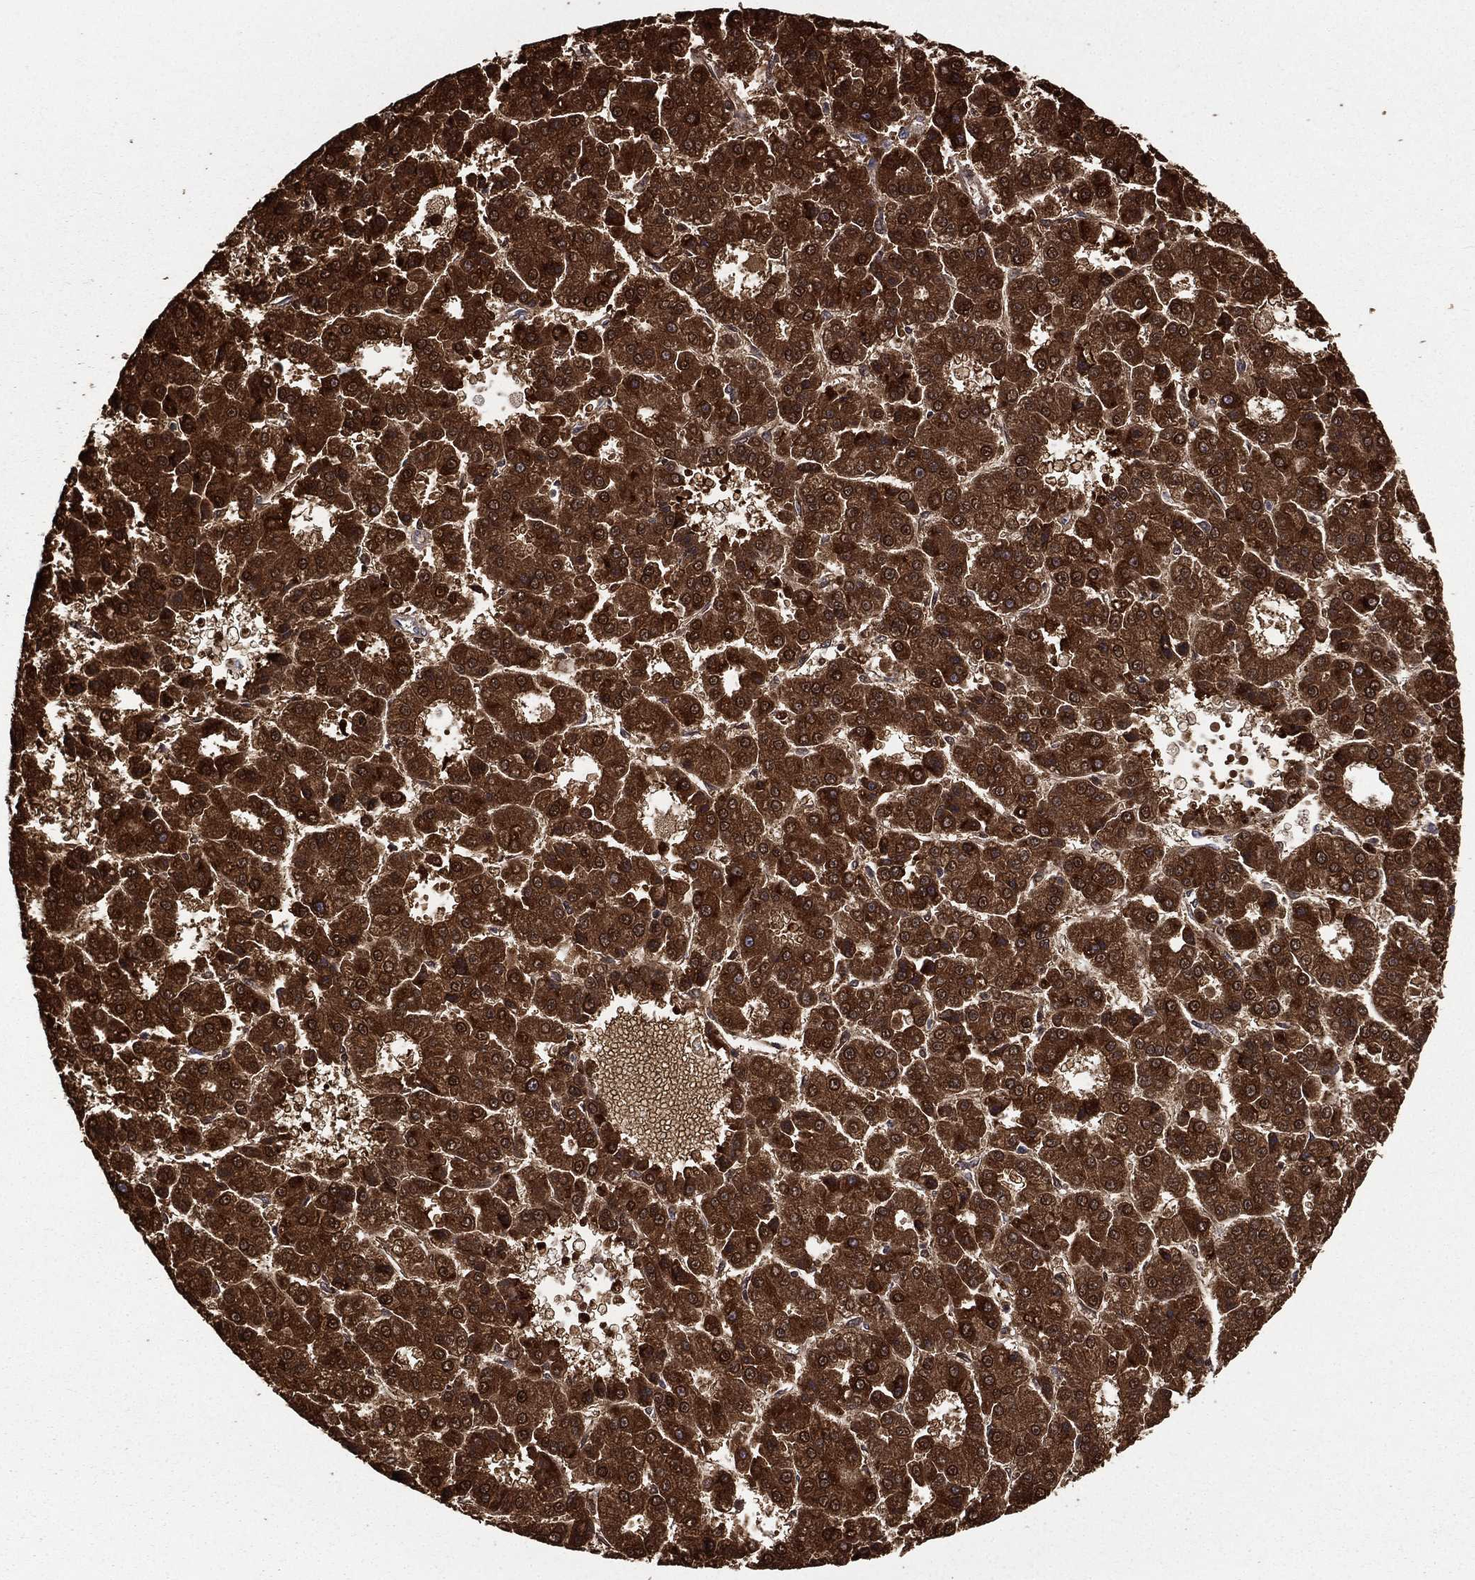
{"staining": {"intensity": "strong", "quantity": ">75%", "location": "cytoplasmic/membranous"}, "tissue": "liver cancer", "cell_type": "Tumor cells", "image_type": "cancer", "snomed": [{"axis": "morphology", "description": "Carcinoma, Hepatocellular, NOS"}, {"axis": "topography", "description": "Liver"}], "caption": "About >75% of tumor cells in human liver hepatocellular carcinoma demonstrate strong cytoplasmic/membranous protein positivity as visualized by brown immunohistochemical staining.", "gene": "CES2", "patient": {"sex": "male", "age": 70}}